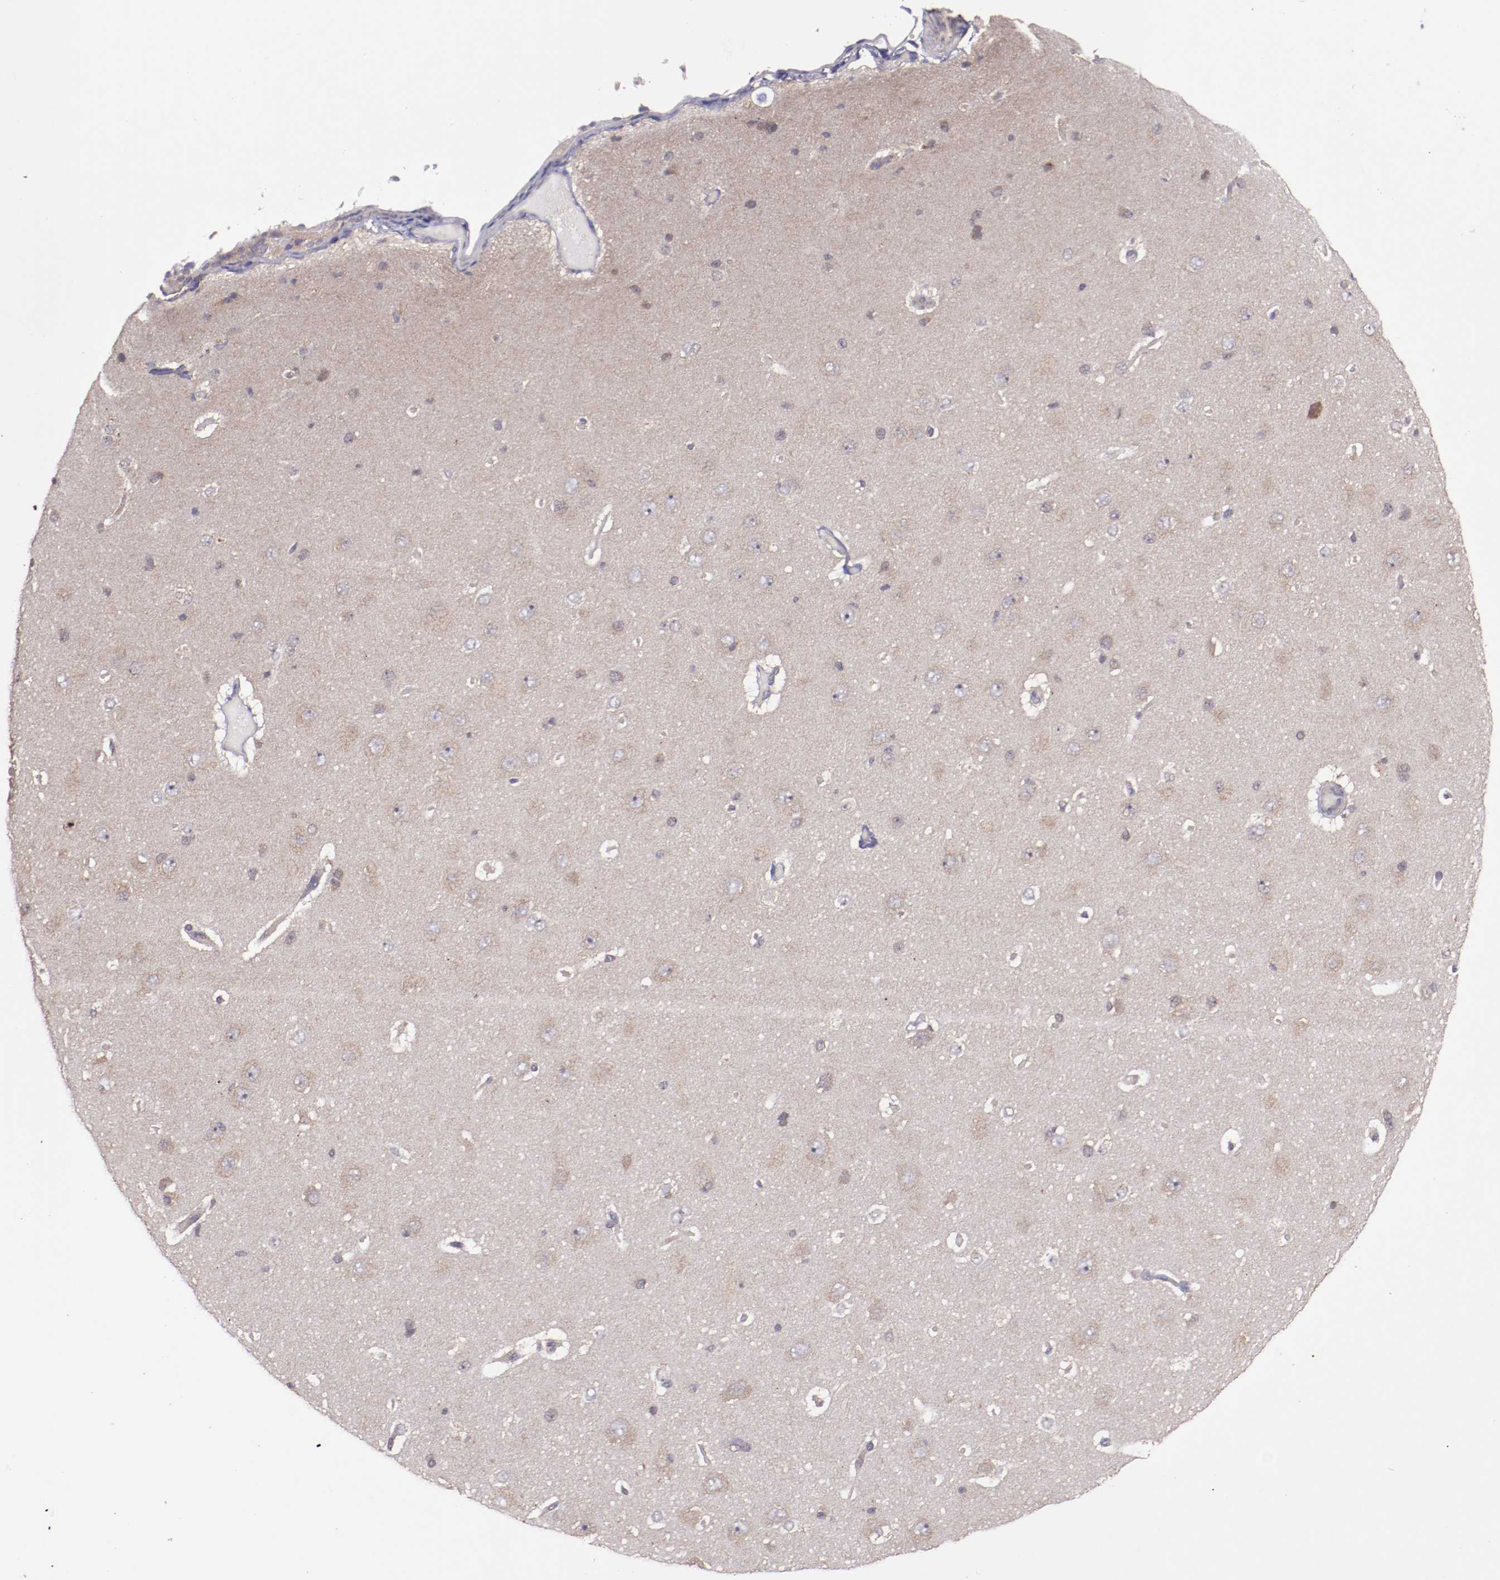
{"staining": {"intensity": "negative", "quantity": "none", "location": "none"}, "tissue": "cerebral cortex", "cell_type": "Endothelial cells", "image_type": "normal", "snomed": [{"axis": "morphology", "description": "Normal tissue, NOS"}, {"axis": "topography", "description": "Cerebral cortex"}], "caption": "Immunohistochemistry micrograph of benign cerebral cortex: human cerebral cortex stained with DAB reveals no significant protein positivity in endothelial cells.", "gene": "FTSJ1", "patient": {"sex": "female", "age": 45}}